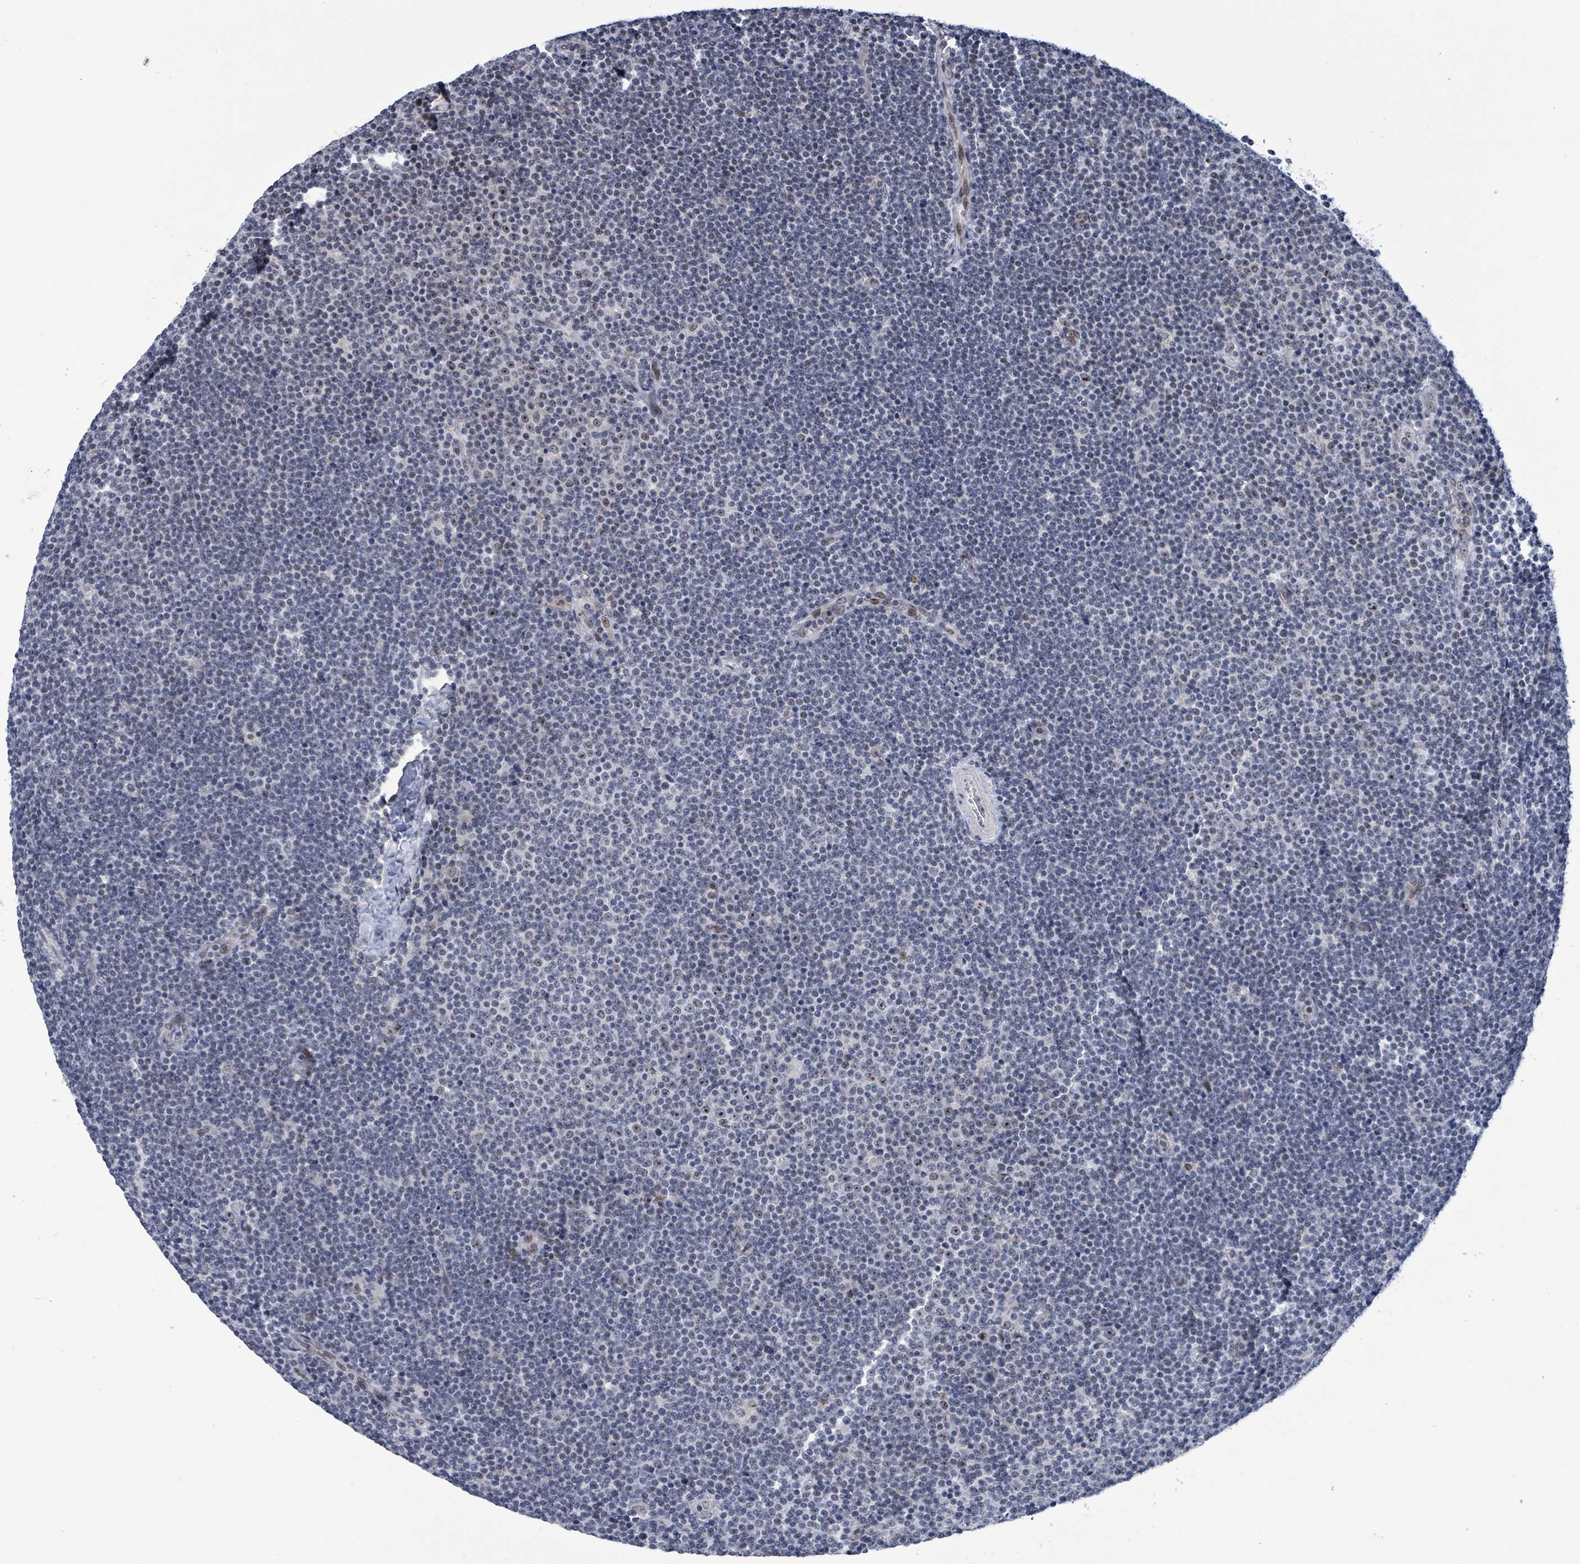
{"staining": {"intensity": "negative", "quantity": "none", "location": "none"}, "tissue": "lymphoma", "cell_type": "Tumor cells", "image_type": "cancer", "snomed": [{"axis": "morphology", "description": "Malignant lymphoma, non-Hodgkin's type, Low grade"}, {"axis": "topography", "description": "Lymph node"}], "caption": "Protein analysis of malignant lymphoma, non-Hodgkin's type (low-grade) exhibits no significant staining in tumor cells.", "gene": "RRN3", "patient": {"sex": "male", "age": 48}}